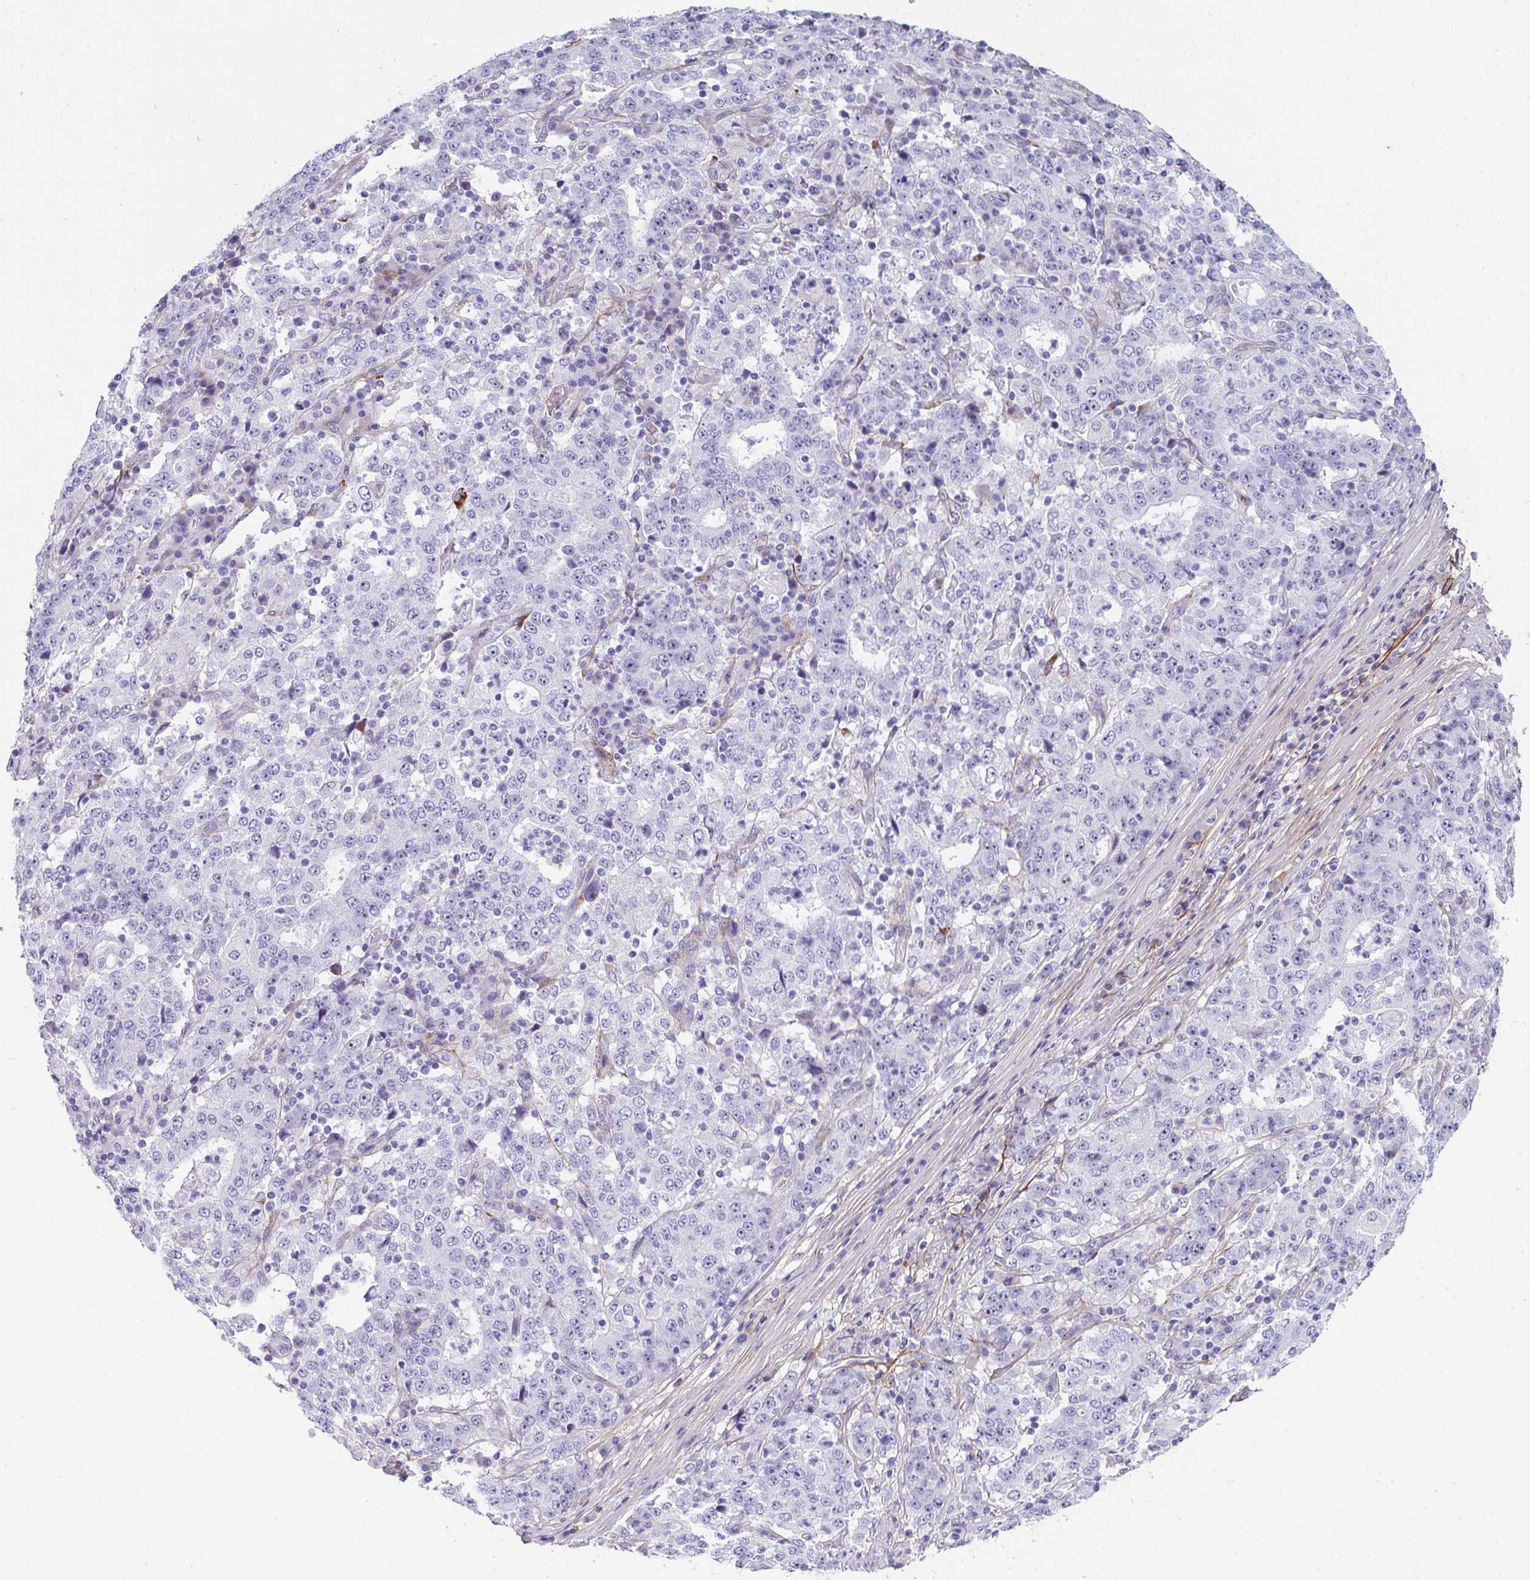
{"staining": {"intensity": "negative", "quantity": "none", "location": "none"}, "tissue": "stomach cancer", "cell_type": "Tumor cells", "image_type": "cancer", "snomed": [{"axis": "morphology", "description": "Adenocarcinoma, NOS"}, {"axis": "topography", "description": "Stomach"}], "caption": "IHC of stomach cancer demonstrates no positivity in tumor cells.", "gene": "LHFPL6", "patient": {"sex": "male", "age": 59}}